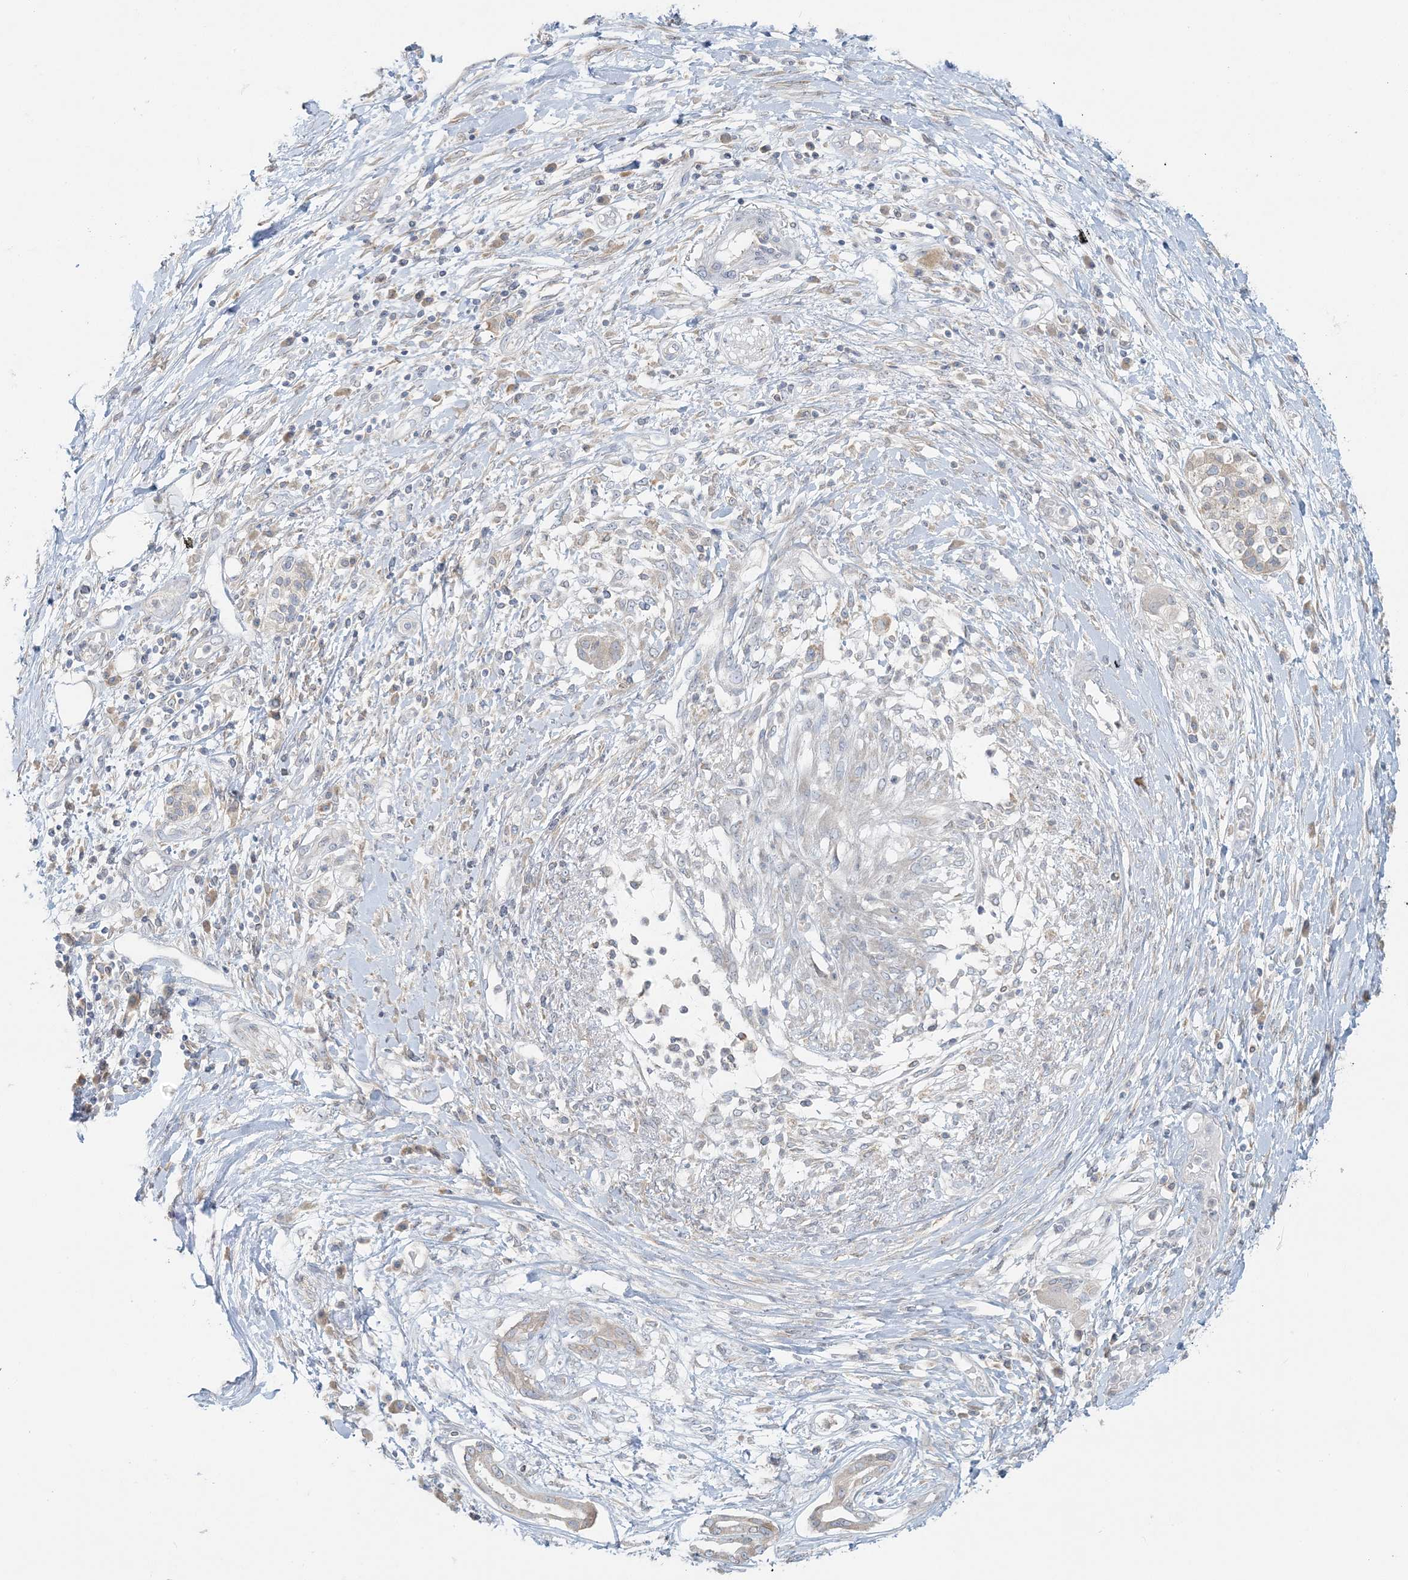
{"staining": {"intensity": "weak", "quantity": "<25%", "location": "cytoplasmic/membranous"}, "tissue": "pancreatic cancer", "cell_type": "Tumor cells", "image_type": "cancer", "snomed": [{"axis": "morphology", "description": "Adenocarcinoma, NOS"}, {"axis": "topography", "description": "Pancreas"}], "caption": "This is a micrograph of IHC staining of adenocarcinoma (pancreatic), which shows no expression in tumor cells. (Brightfield microscopy of DAB (3,3'-diaminobenzidine) immunohistochemistry (IHC) at high magnification).", "gene": "EEFSEC", "patient": {"sex": "female", "age": 56}}